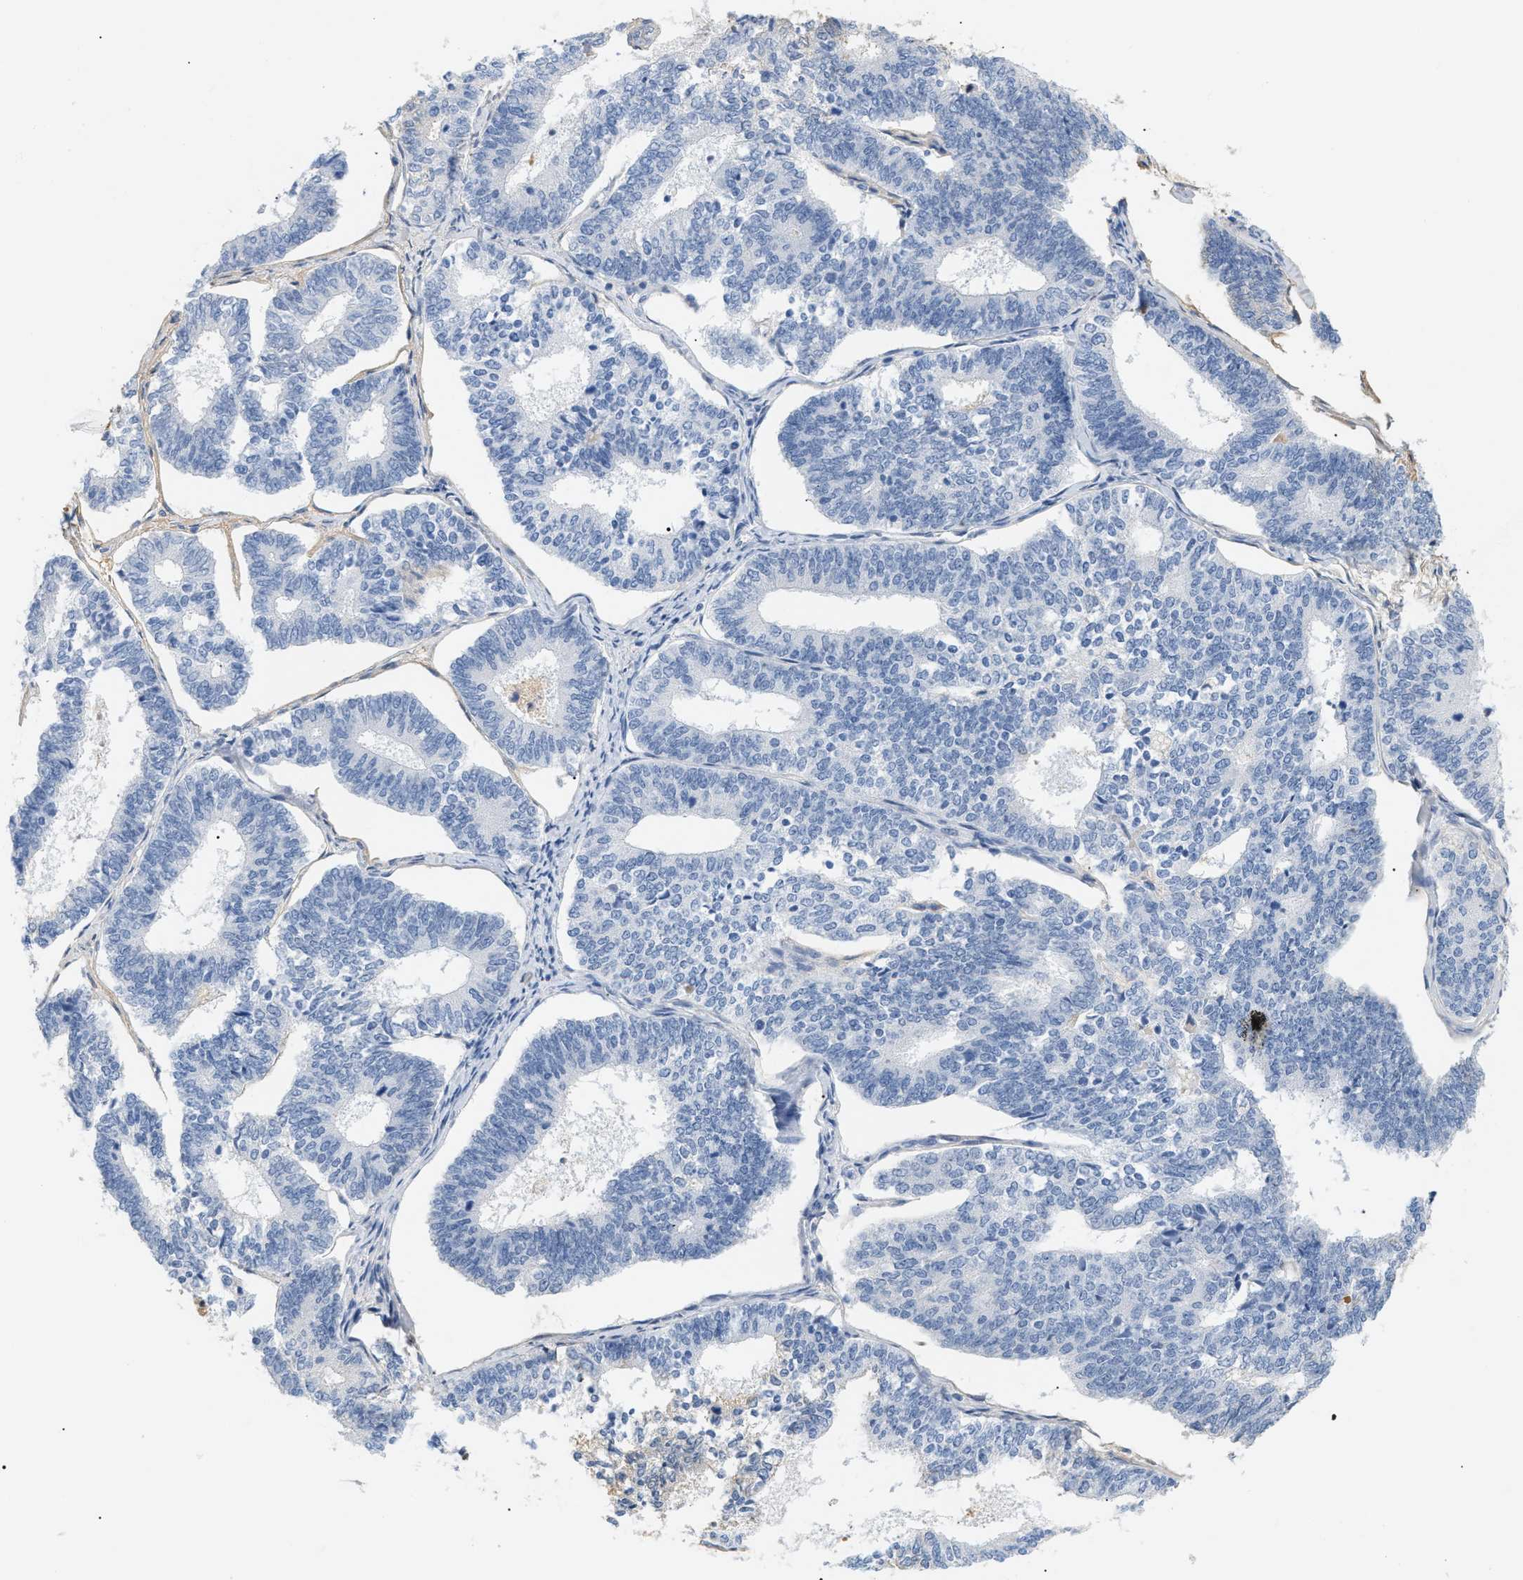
{"staining": {"intensity": "negative", "quantity": "none", "location": "none"}, "tissue": "endometrial cancer", "cell_type": "Tumor cells", "image_type": "cancer", "snomed": [{"axis": "morphology", "description": "Adenocarcinoma, NOS"}, {"axis": "topography", "description": "Endometrium"}], "caption": "Image shows no significant protein positivity in tumor cells of endometrial adenocarcinoma.", "gene": "CFH", "patient": {"sex": "female", "age": 70}}